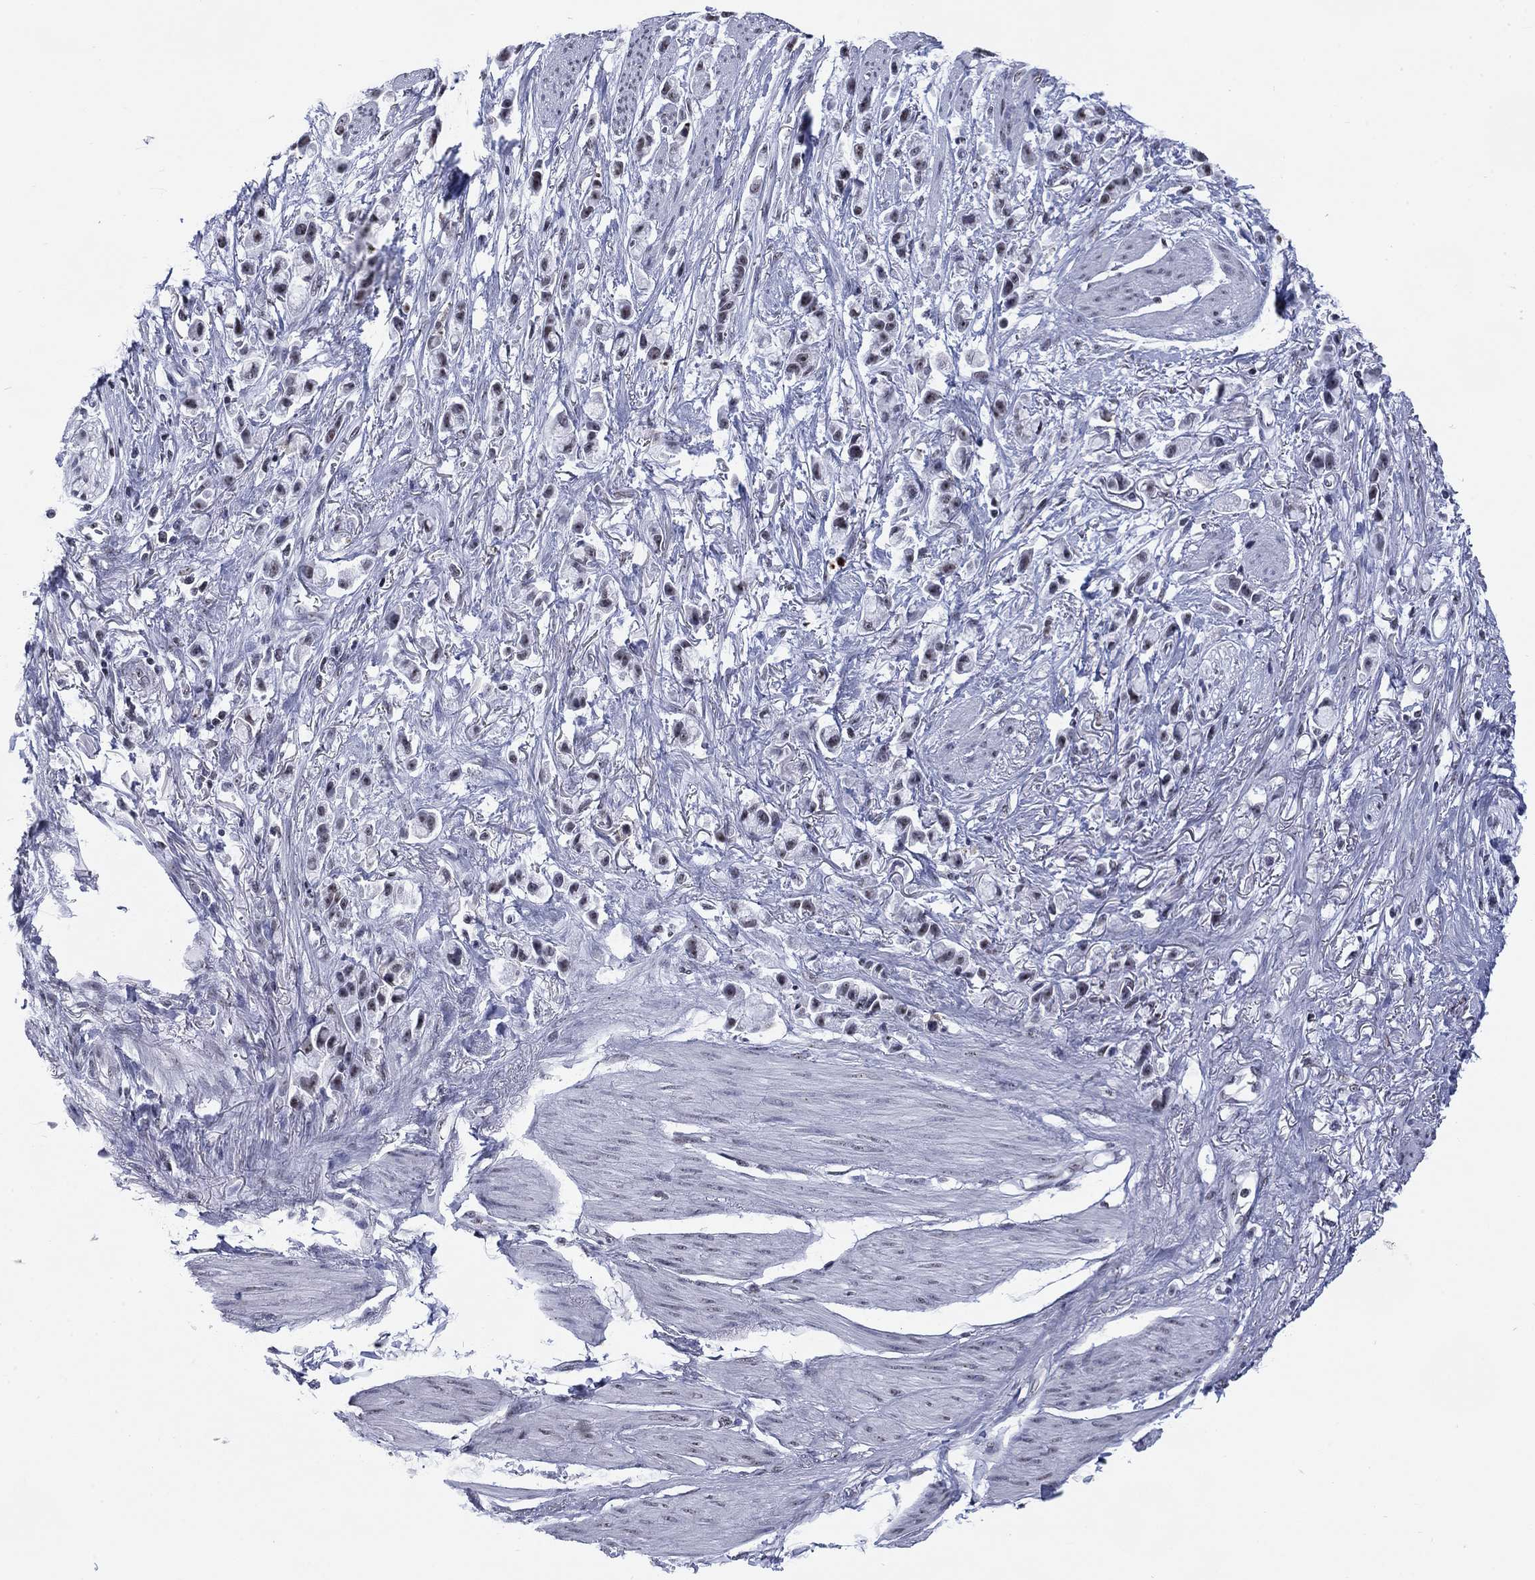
{"staining": {"intensity": "negative", "quantity": "none", "location": "none"}, "tissue": "stomach cancer", "cell_type": "Tumor cells", "image_type": "cancer", "snomed": [{"axis": "morphology", "description": "Adenocarcinoma, NOS"}, {"axis": "topography", "description": "Stomach"}], "caption": "A high-resolution image shows IHC staining of adenocarcinoma (stomach), which demonstrates no significant positivity in tumor cells.", "gene": "CSRNP3", "patient": {"sex": "female", "age": 81}}